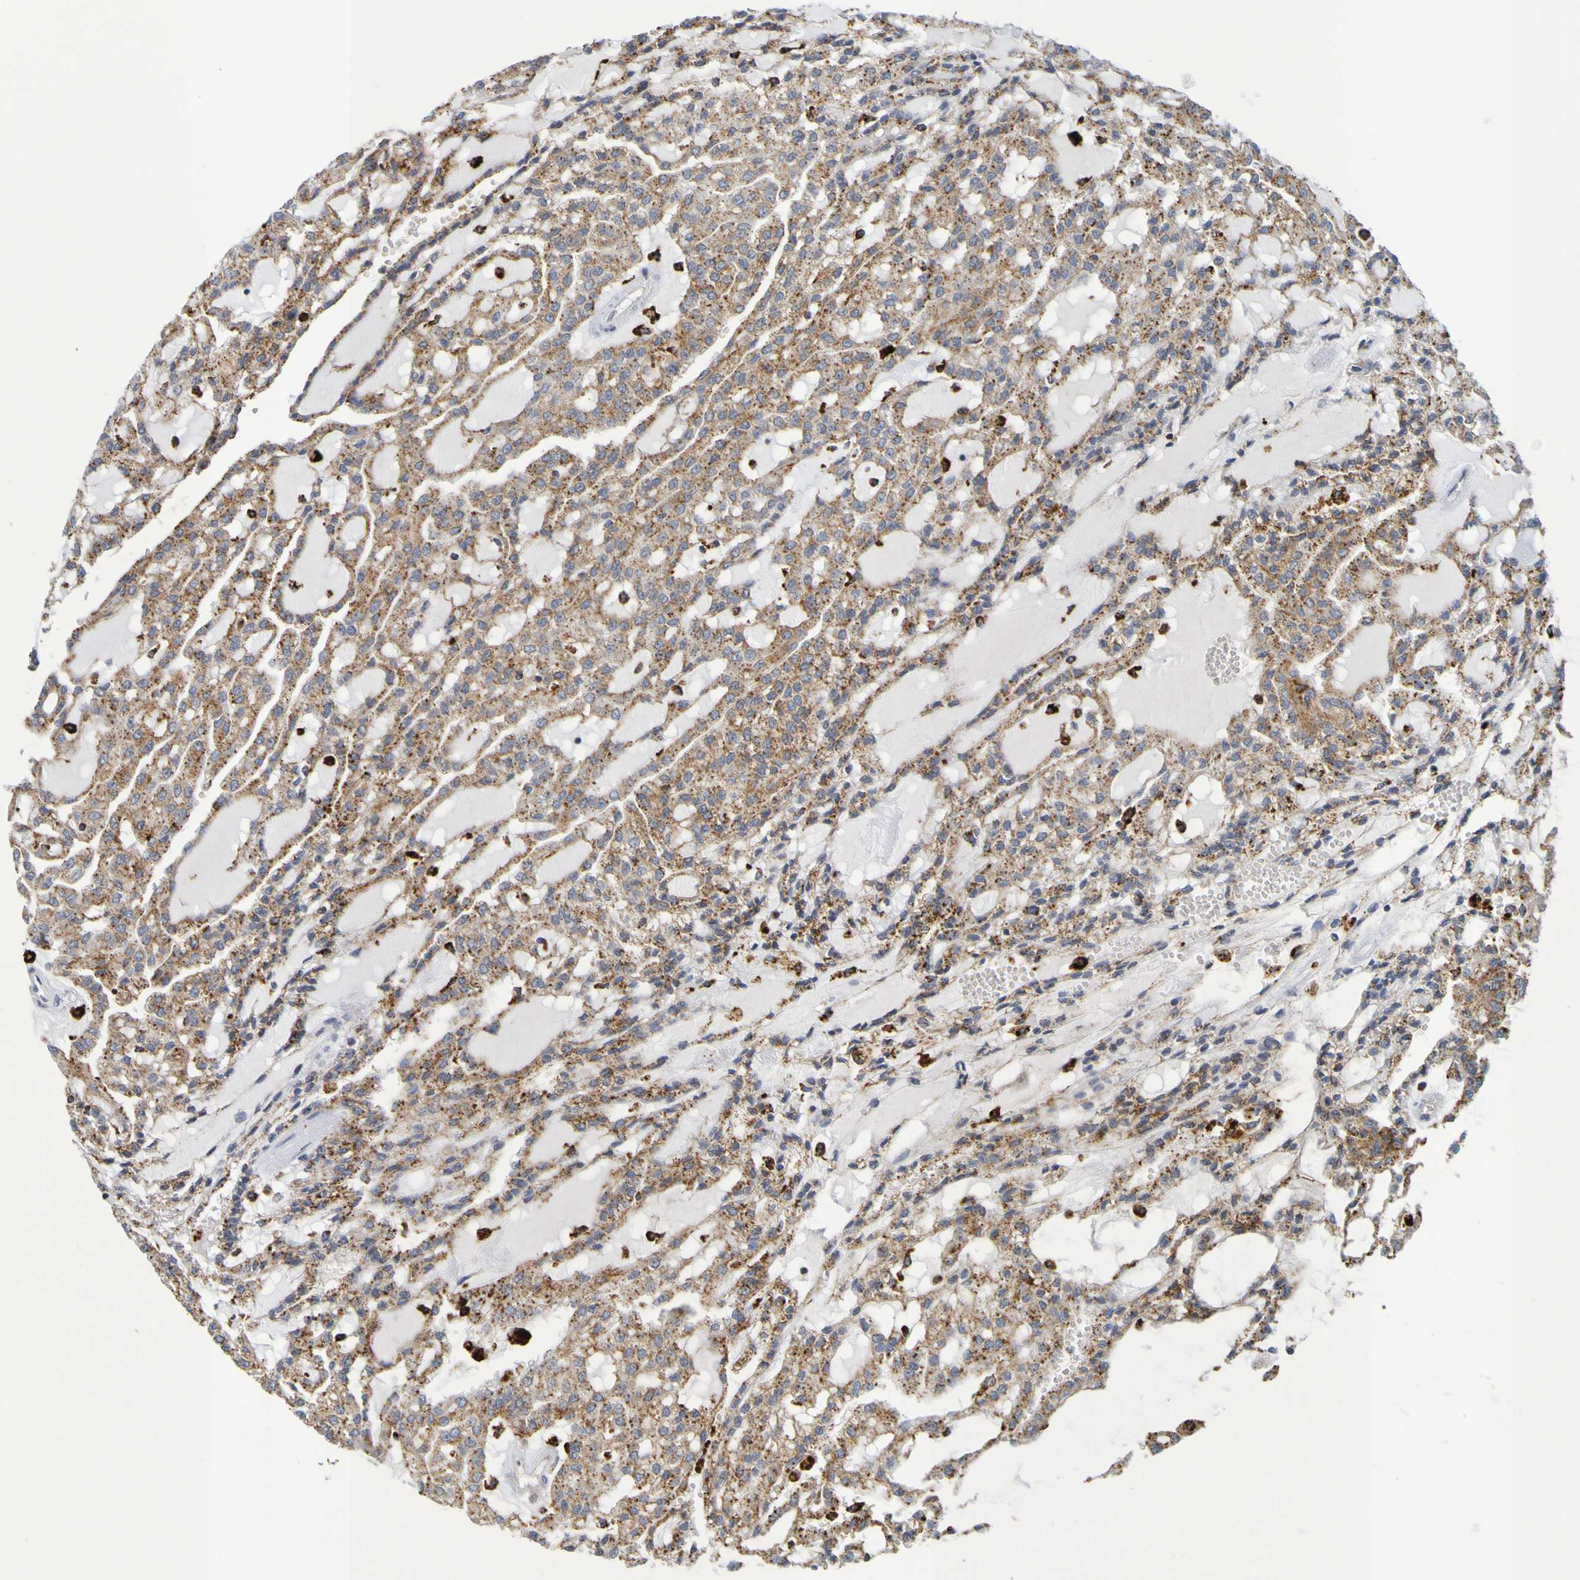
{"staining": {"intensity": "moderate", "quantity": ">75%", "location": "cytoplasmic/membranous"}, "tissue": "renal cancer", "cell_type": "Tumor cells", "image_type": "cancer", "snomed": [{"axis": "morphology", "description": "Adenocarcinoma, NOS"}, {"axis": "topography", "description": "Kidney"}], "caption": "Immunohistochemistry (DAB) staining of adenocarcinoma (renal) shows moderate cytoplasmic/membranous protein positivity in about >75% of tumor cells. The staining was performed using DAB to visualize the protein expression in brown, while the nuclei were stained in blue with hematoxylin (Magnification: 20x).", "gene": "TPH1", "patient": {"sex": "male", "age": 63}}